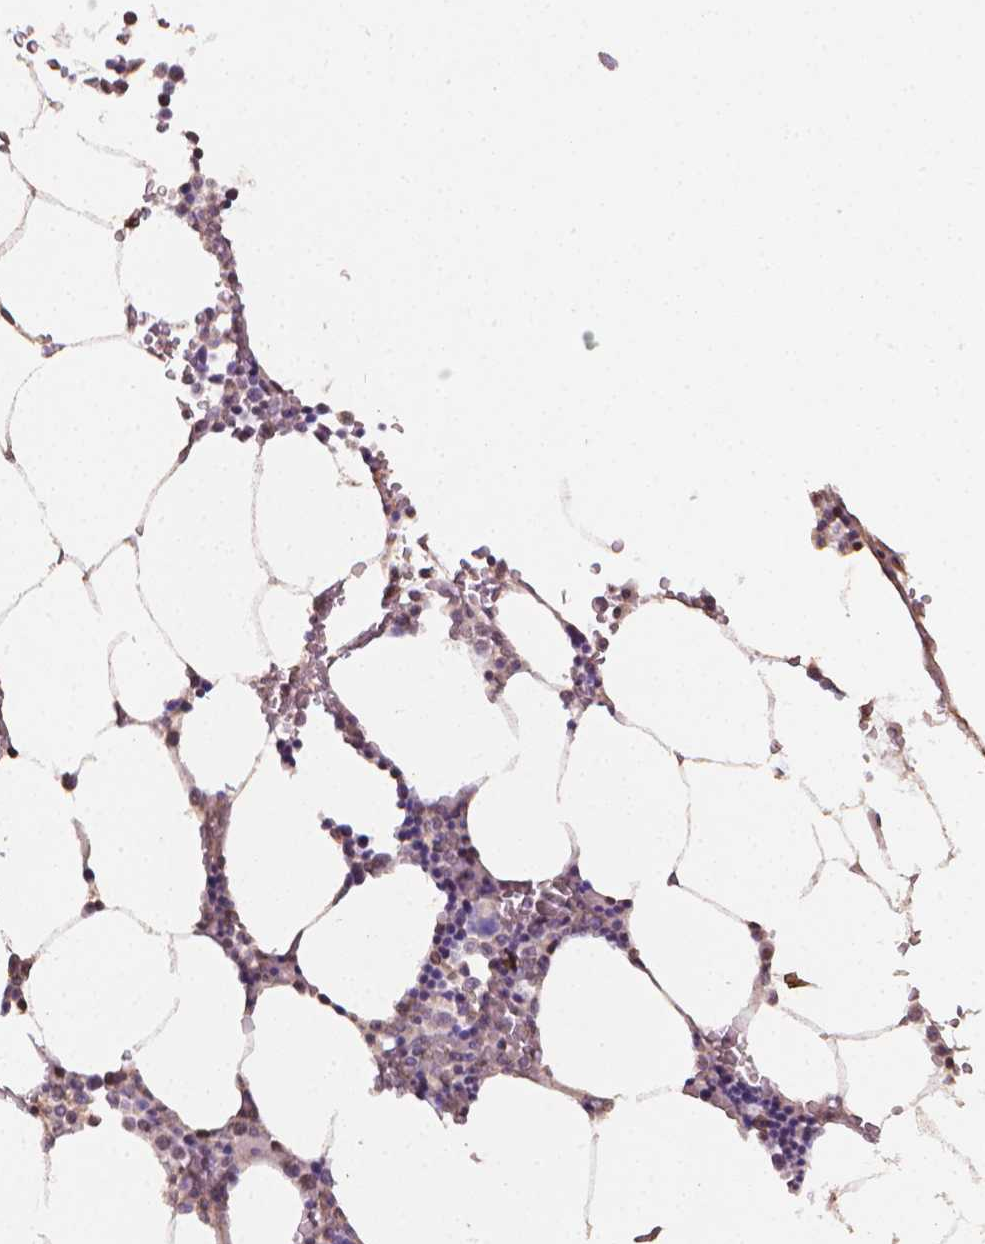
{"staining": {"intensity": "negative", "quantity": "none", "location": "none"}, "tissue": "bone marrow", "cell_type": "Hematopoietic cells", "image_type": "normal", "snomed": [{"axis": "morphology", "description": "Normal tissue, NOS"}, {"axis": "topography", "description": "Bone marrow"}], "caption": "High power microscopy photomicrograph of an IHC micrograph of normal bone marrow, revealing no significant staining in hematopoietic cells.", "gene": "DCN", "patient": {"sex": "female", "age": 52}}